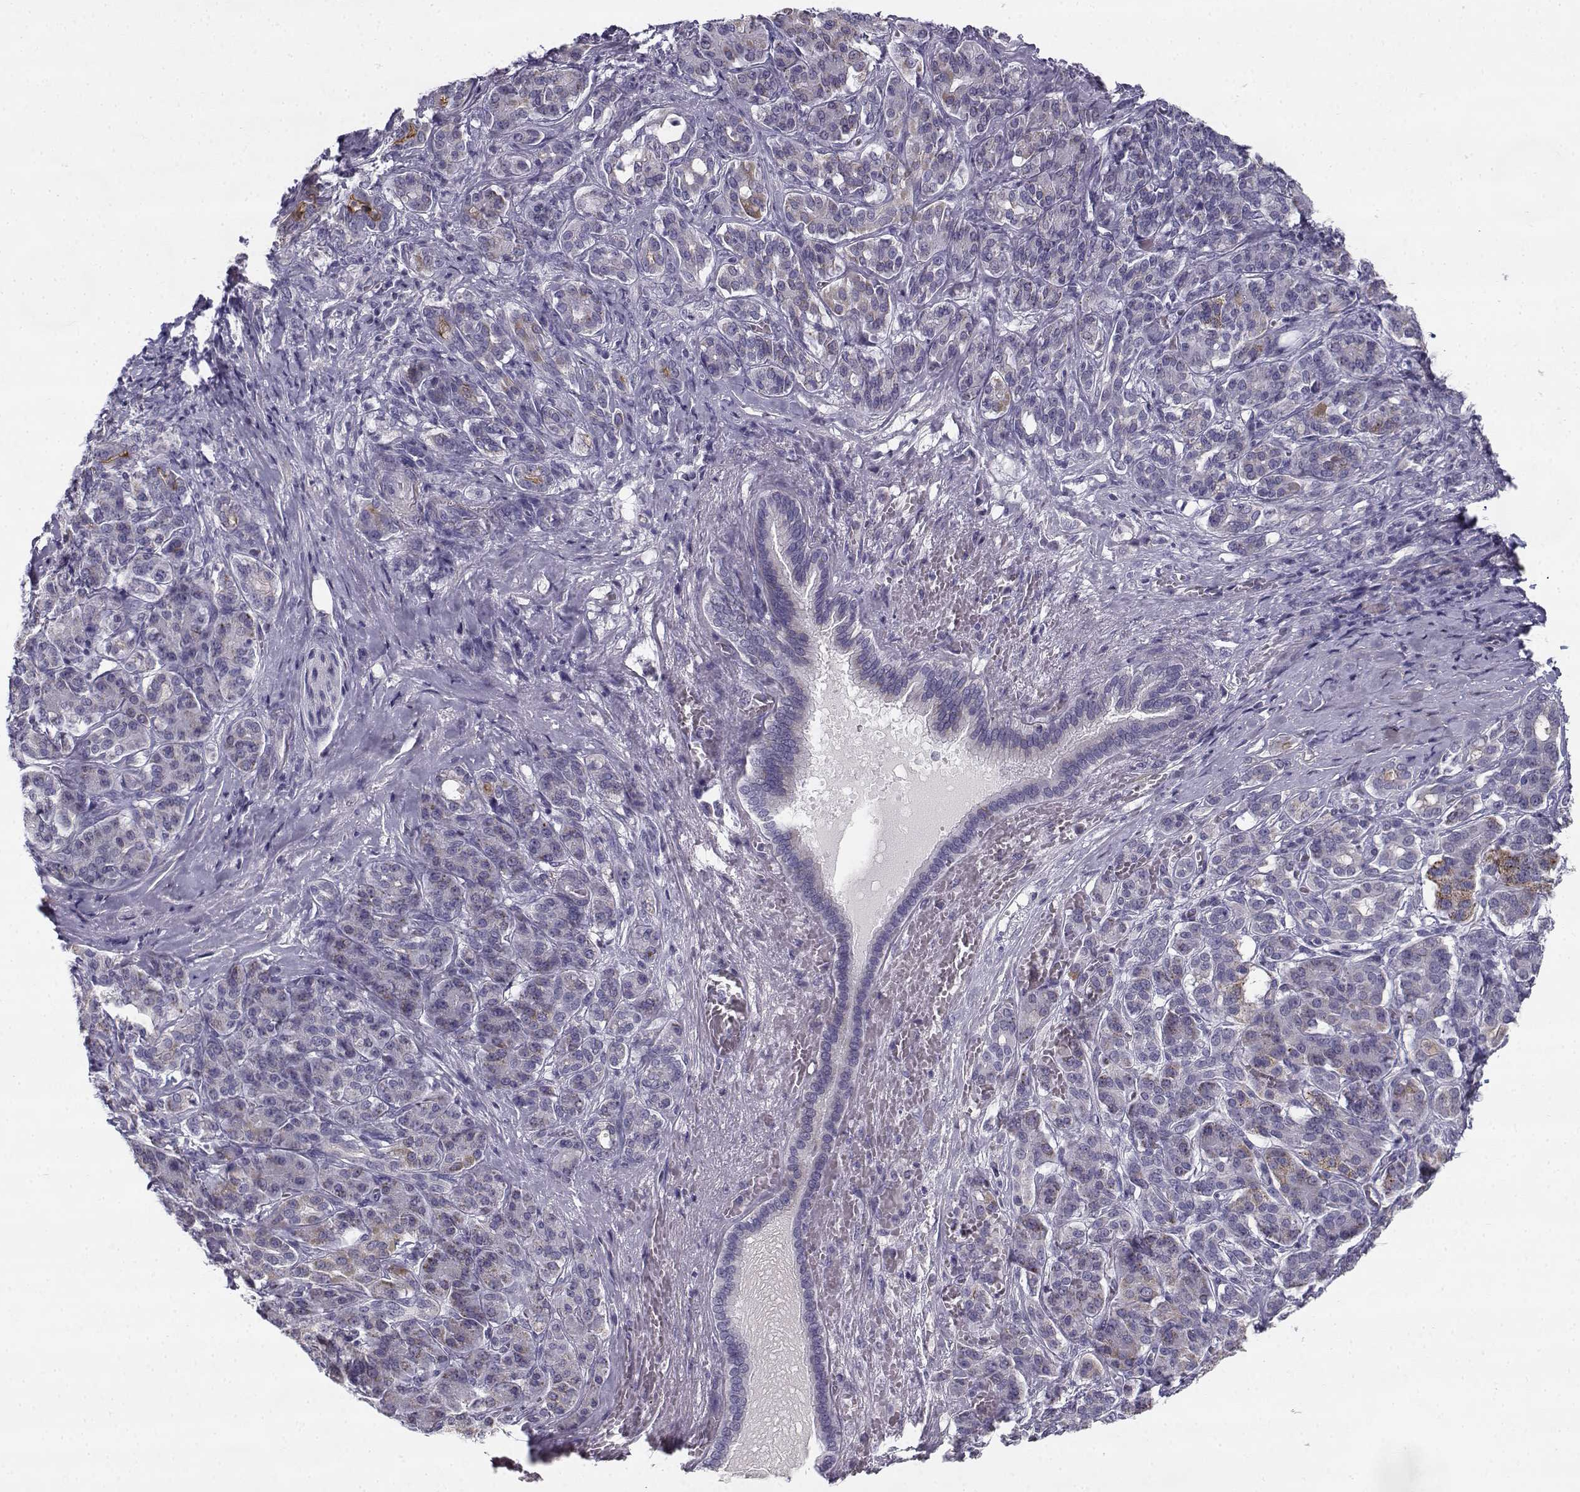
{"staining": {"intensity": "weak", "quantity": "<25%", "location": "cytoplasmic/membranous"}, "tissue": "pancreatic cancer", "cell_type": "Tumor cells", "image_type": "cancer", "snomed": [{"axis": "morphology", "description": "Normal tissue, NOS"}, {"axis": "morphology", "description": "Inflammation, NOS"}, {"axis": "morphology", "description": "Adenocarcinoma, NOS"}, {"axis": "topography", "description": "Pancreas"}], "caption": "Protein analysis of adenocarcinoma (pancreatic) displays no significant staining in tumor cells. Brightfield microscopy of immunohistochemistry stained with DAB (3,3'-diaminobenzidine) (brown) and hematoxylin (blue), captured at high magnification.", "gene": "CREB3L3", "patient": {"sex": "male", "age": 57}}